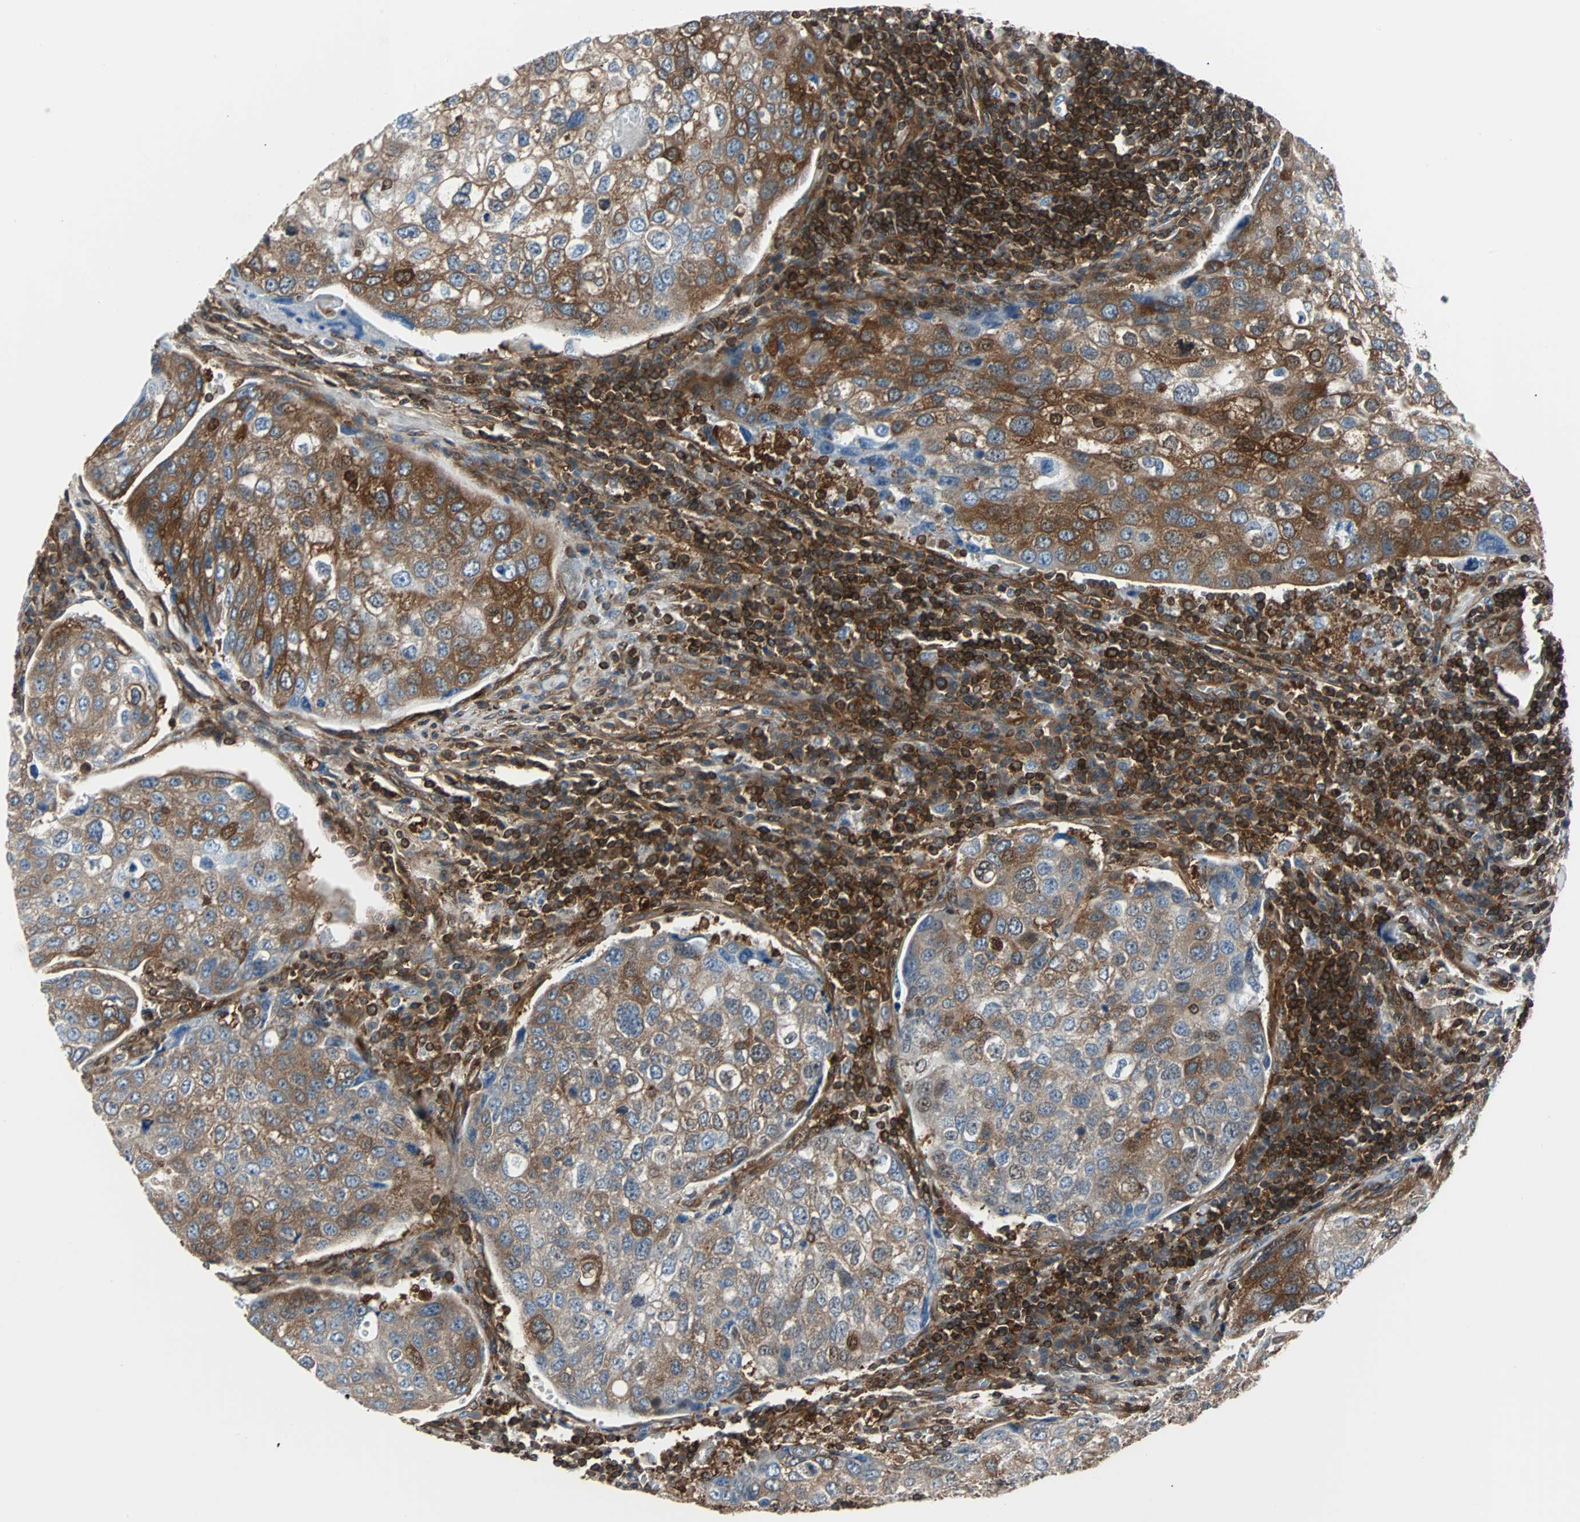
{"staining": {"intensity": "strong", "quantity": ">75%", "location": "cytoplasmic/membranous"}, "tissue": "urothelial cancer", "cell_type": "Tumor cells", "image_type": "cancer", "snomed": [{"axis": "morphology", "description": "Urothelial carcinoma, High grade"}, {"axis": "topography", "description": "Lymph node"}, {"axis": "topography", "description": "Urinary bladder"}], "caption": "The immunohistochemical stain shows strong cytoplasmic/membranous positivity in tumor cells of urothelial cancer tissue.", "gene": "RELA", "patient": {"sex": "male", "age": 51}}